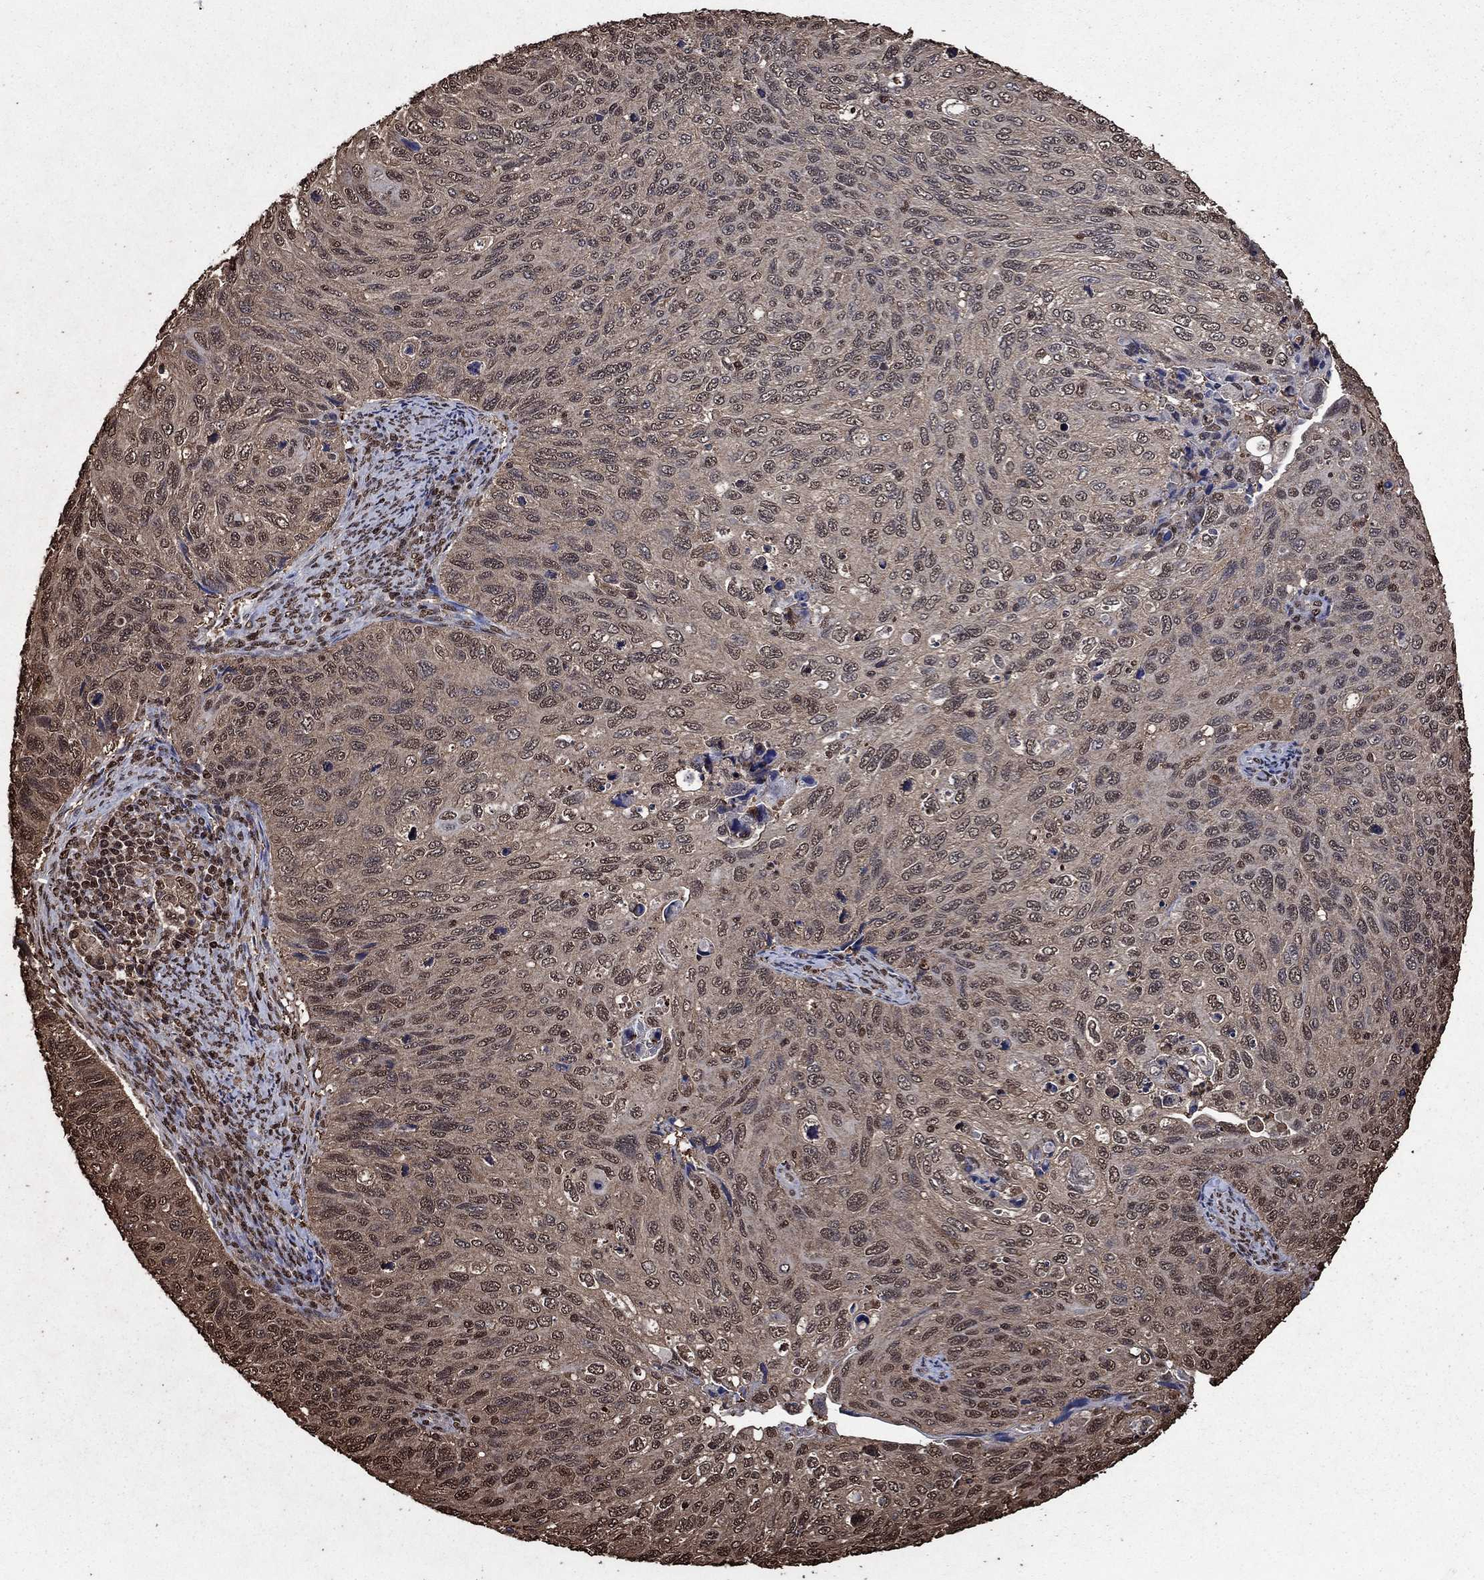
{"staining": {"intensity": "weak", "quantity": "<25%", "location": "cytoplasmic/membranous"}, "tissue": "cervical cancer", "cell_type": "Tumor cells", "image_type": "cancer", "snomed": [{"axis": "morphology", "description": "Squamous cell carcinoma, NOS"}, {"axis": "topography", "description": "Cervix"}], "caption": "There is no significant positivity in tumor cells of cervical cancer.", "gene": "GAPDH", "patient": {"sex": "female", "age": 70}}